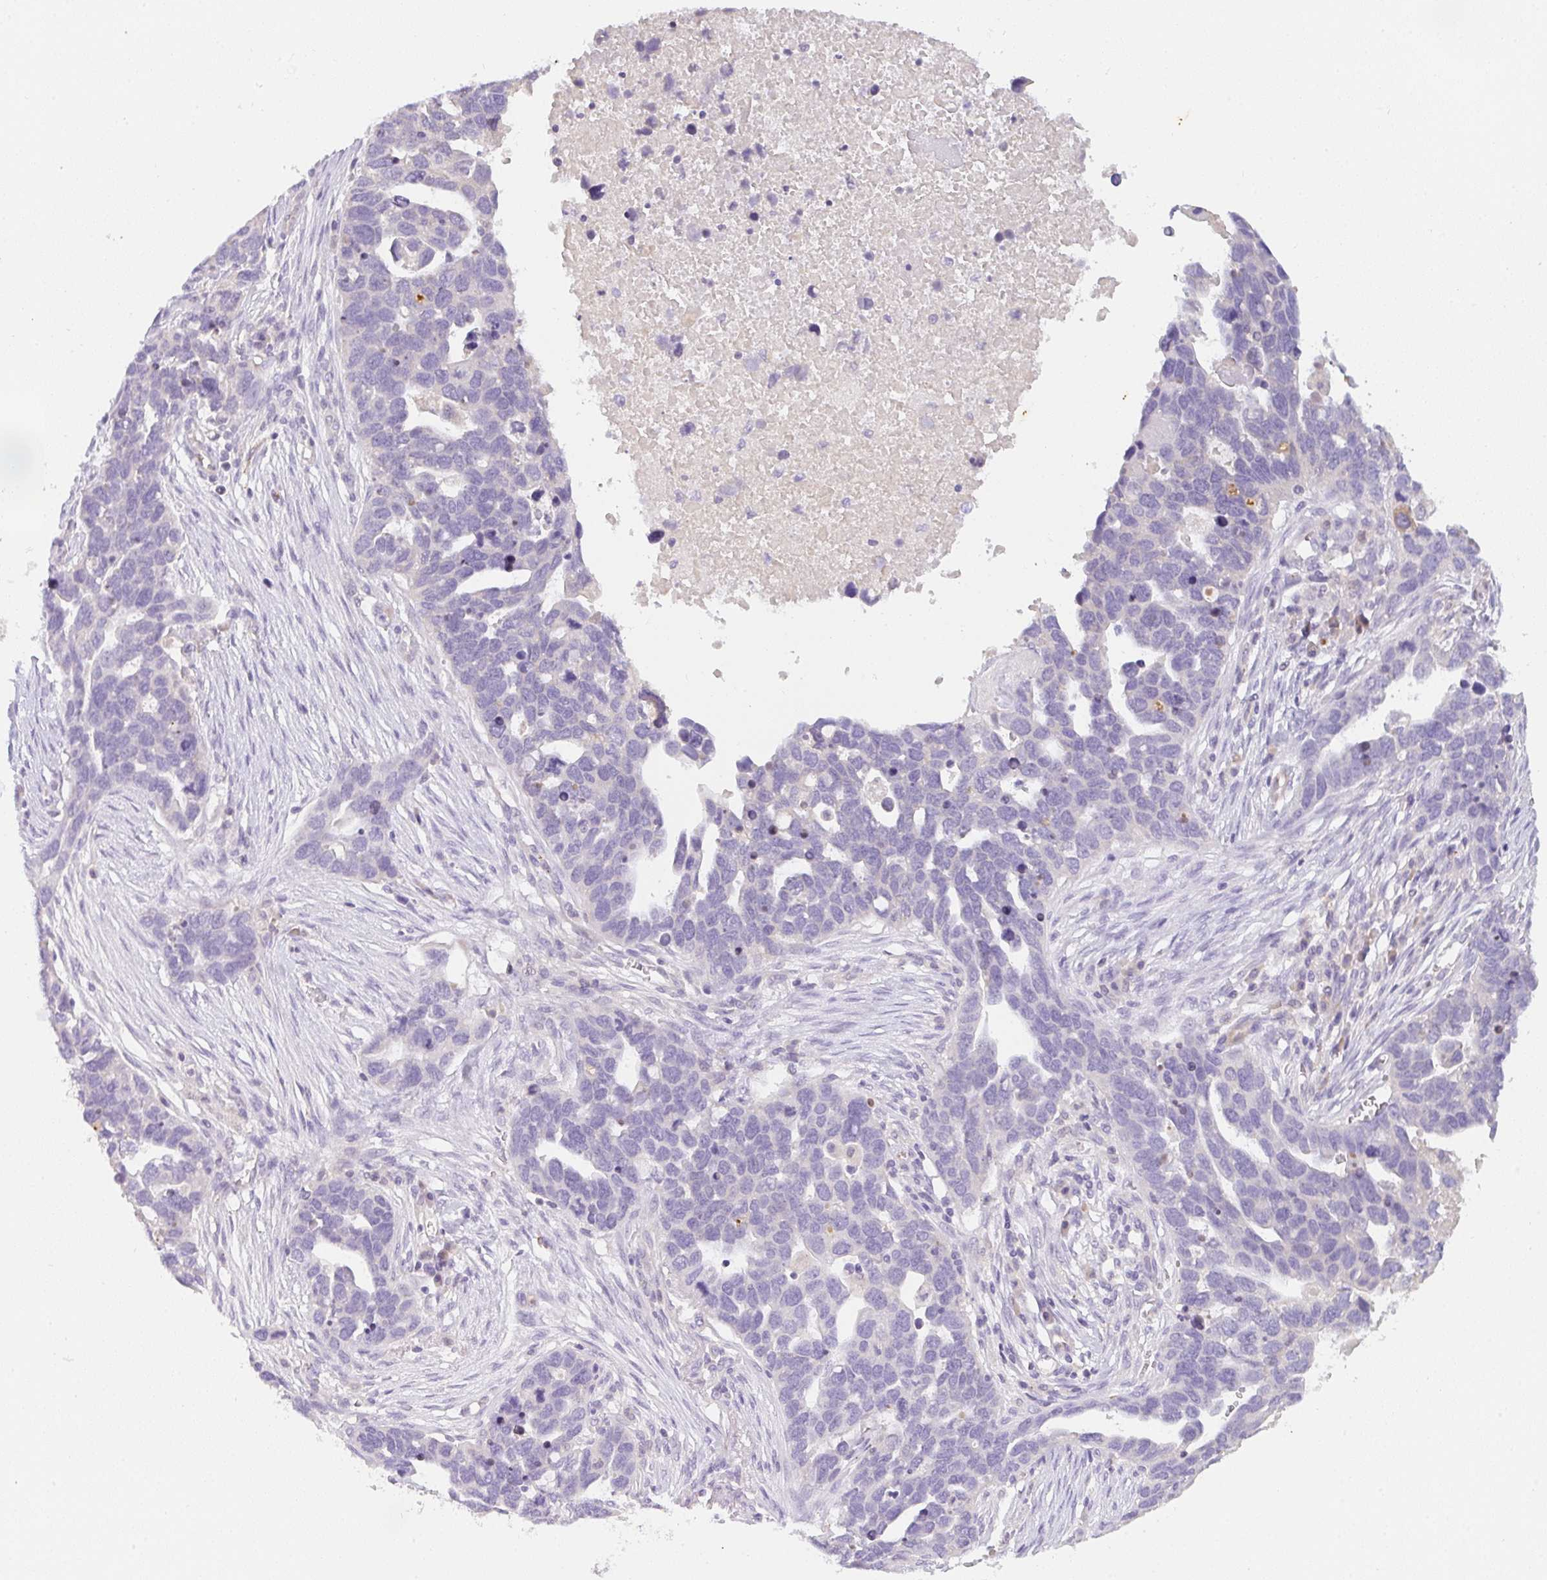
{"staining": {"intensity": "negative", "quantity": "none", "location": "none"}, "tissue": "ovarian cancer", "cell_type": "Tumor cells", "image_type": "cancer", "snomed": [{"axis": "morphology", "description": "Cystadenocarcinoma, serous, NOS"}, {"axis": "topography", "description": "Ovary"}], "caption": "IHC image of human ovarian cancer stained for a protein (brown), which shows no positivity in tumor cells. The staining is performed using DAB brown chromogen with nuclei counter-stained in using hematoxylin.", "gene": "COX7B", "patient": {"sex": "female", "age": 54}}